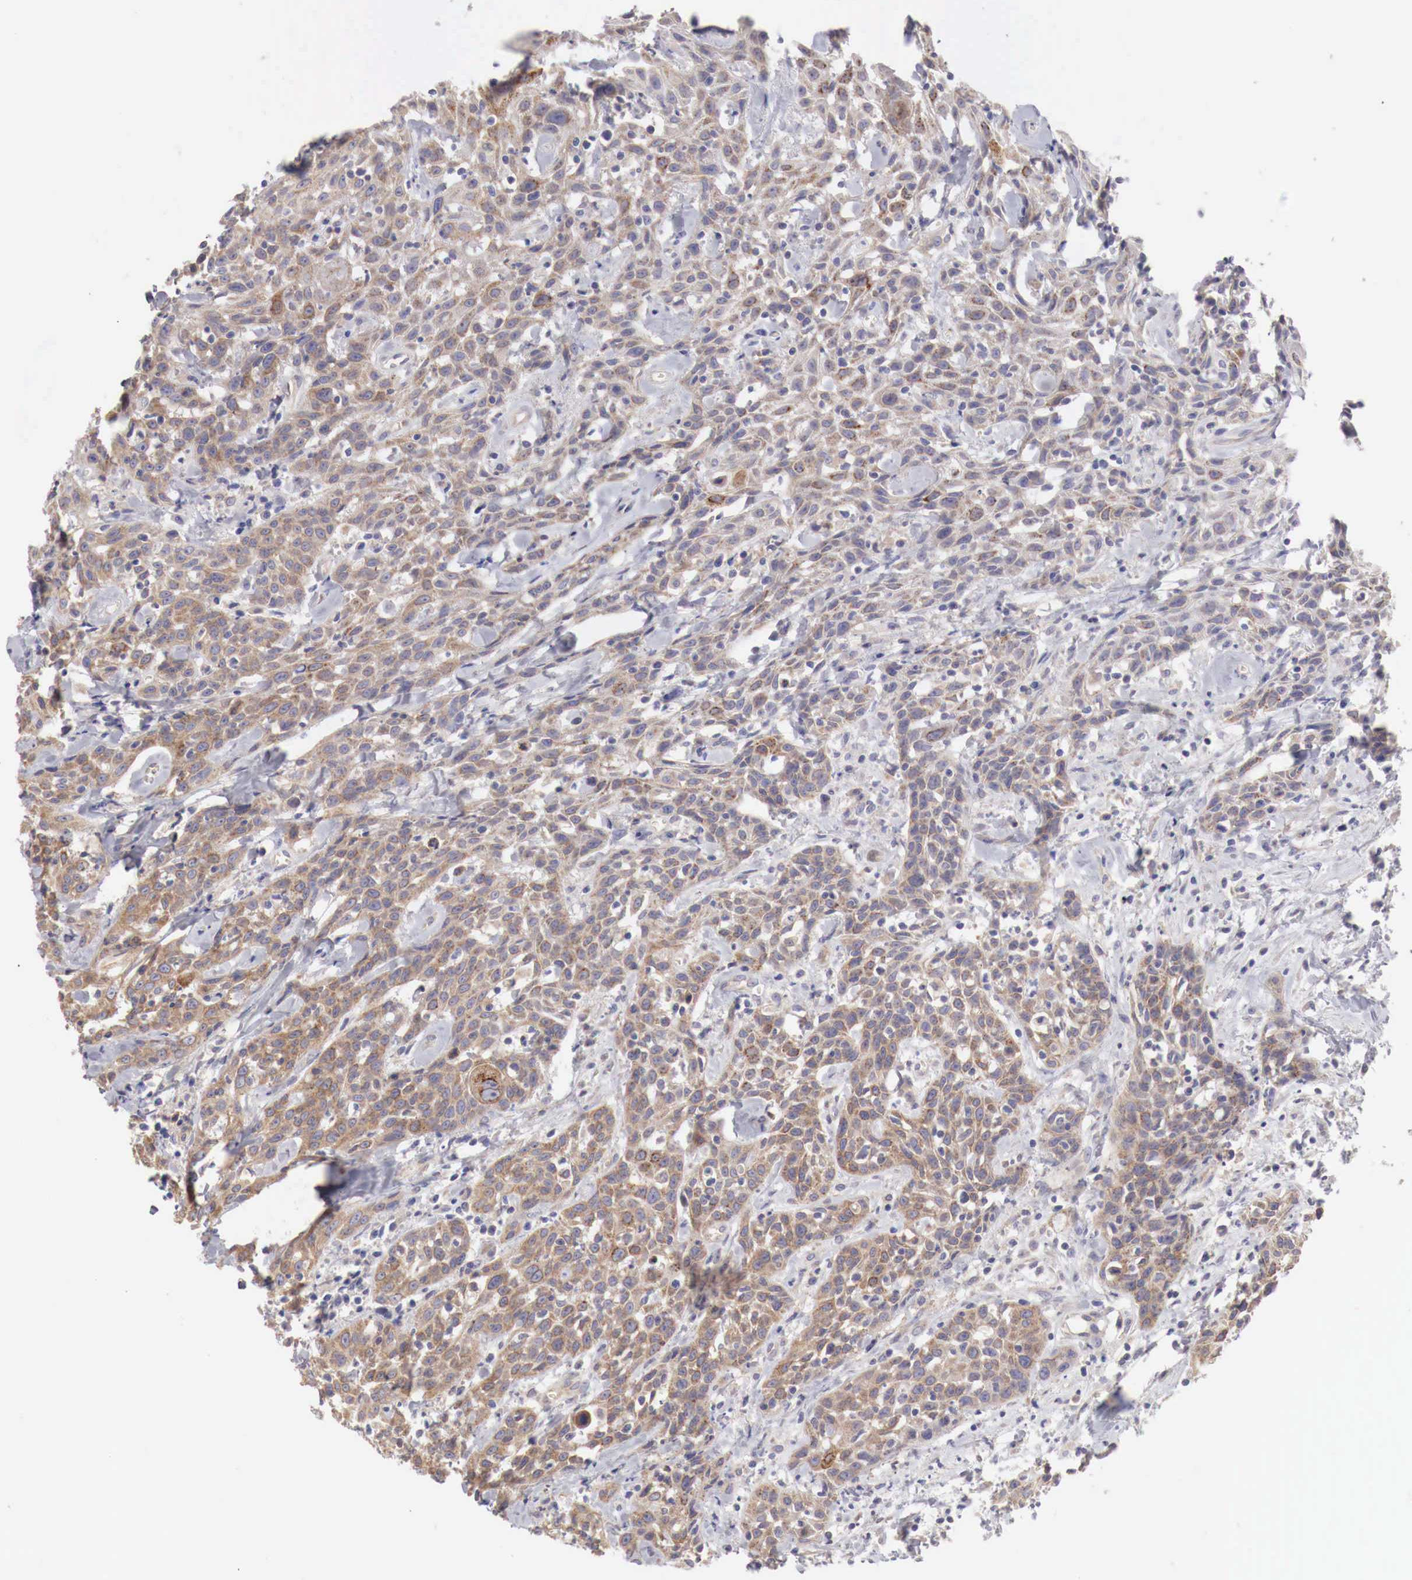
{"staining": {"intensity": "moderate", "quantity": ">75%", "location": "cytoplasmic/membranous"}, "tissue": "head and neck cancer", "cell_type": "Tumor cells", "image_type": "cancer", "snomed": [{"axis": "morphology", "description": "Squamous cell carcinoma, NOS"}, {"axis": "topography", "description": "Oral tissue"}, {"axis": "topography", "description": "Head-Neck"}], "caption": "Immunohistochemical staining of squamous cell carcinoma (head and neck) shows medium levels of moderate cytoplasmic/membranous expression in approximately >75% of tumor cells.", "gene": "NSDHL", "patient": {"sex": "female", "age": 82}}